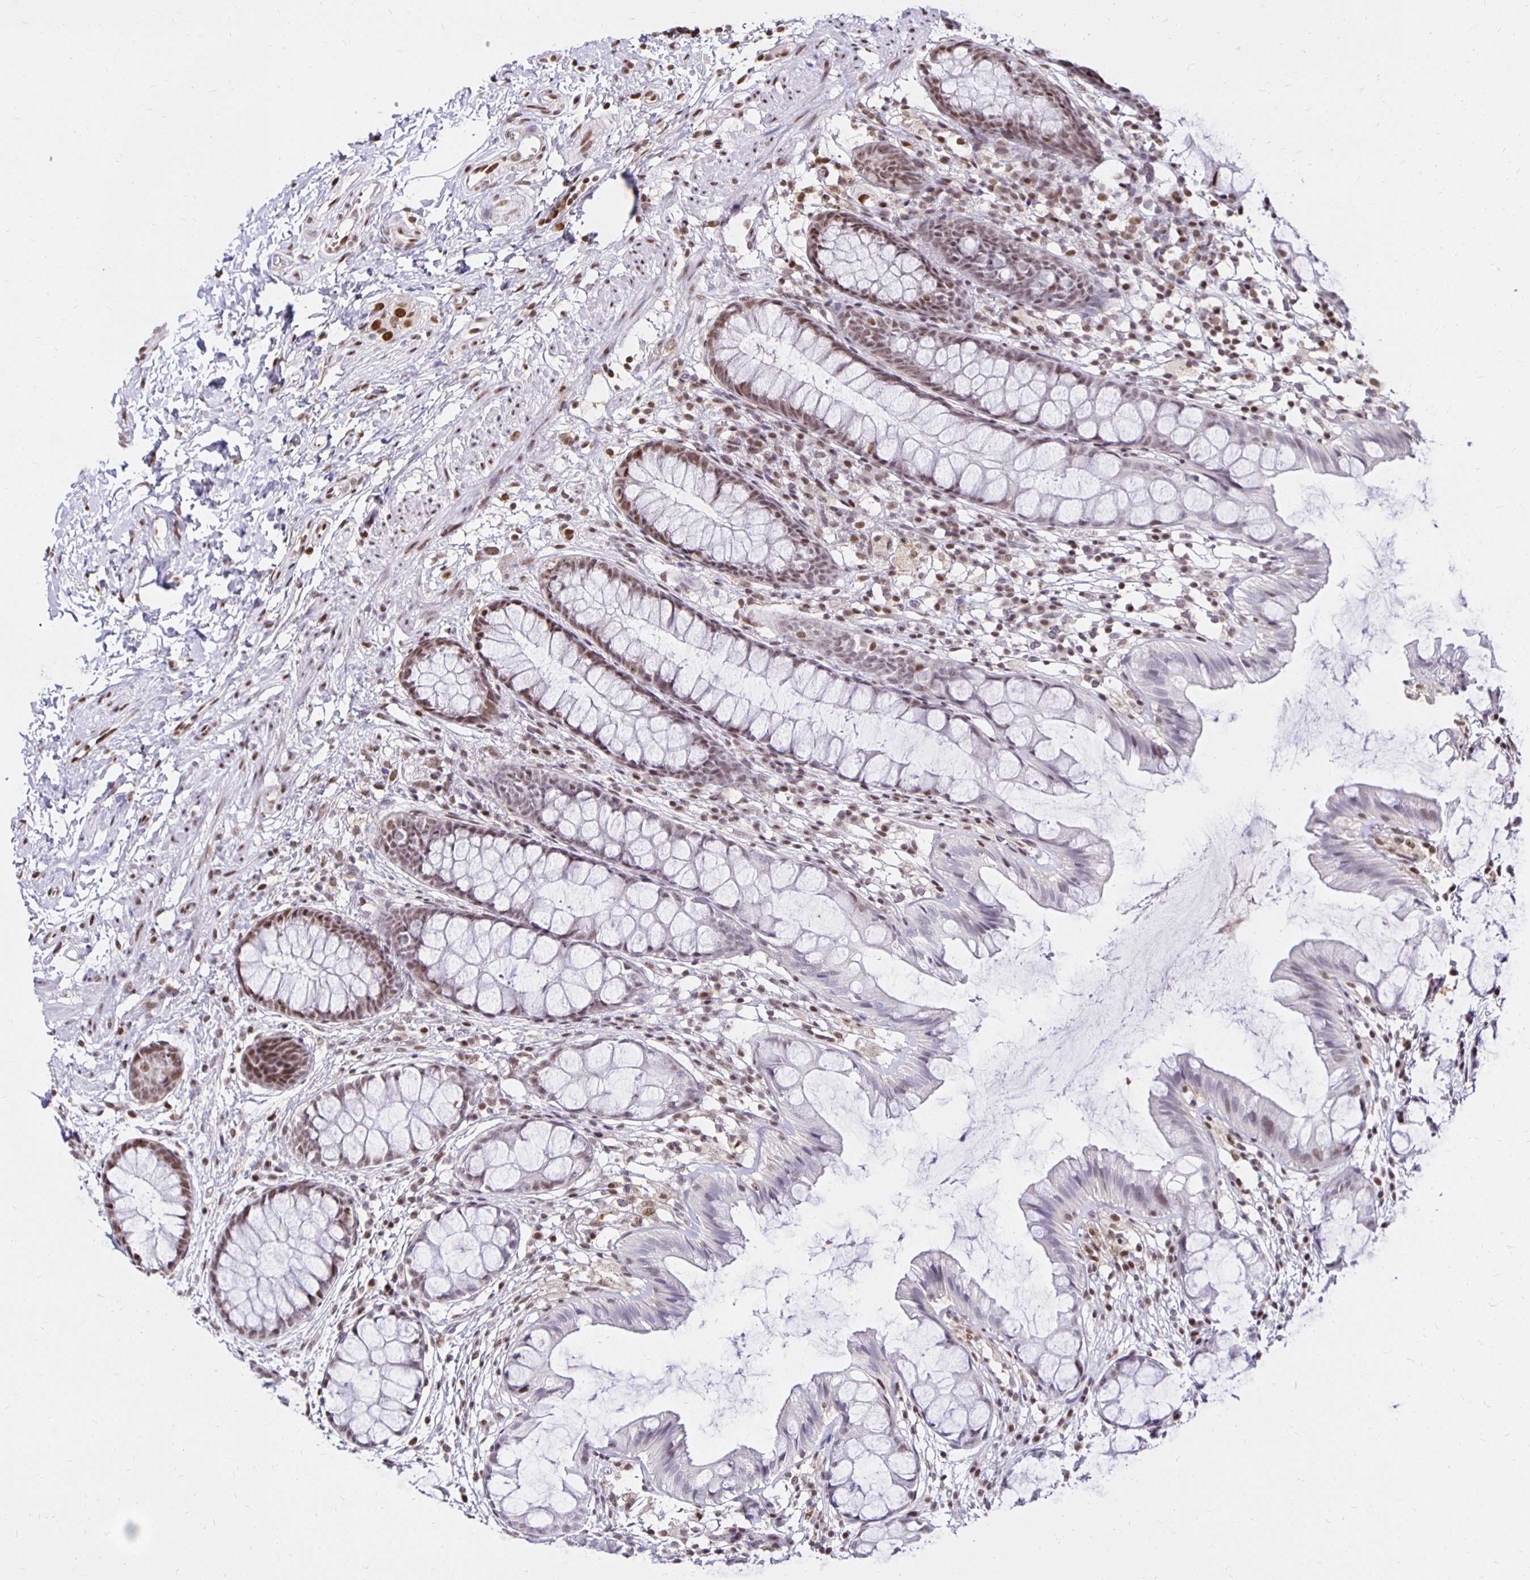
{"staining": {"intensity": "moderate", "quantity": "25%-75%", "location": "nuclear"}, "tissue": "rectum", "cell_type": "Glandular cells", "image_type": "normal", "snomed": [{"axis": "morphology", "description": "Normal tissue, NOS"}, {"axis": "topography", "description": "Rectum"}], "caption": "IHC image of unremarkable rectum: rectum stained using immunohistochemistry (IHC) exhibits medium levels of moderate protein expression localized specifically in the nuclear of glandular cells, appearing as a nuclear brown color.", "gene": "ZNF579", "patient": {"sex": "female", "age": 62}}